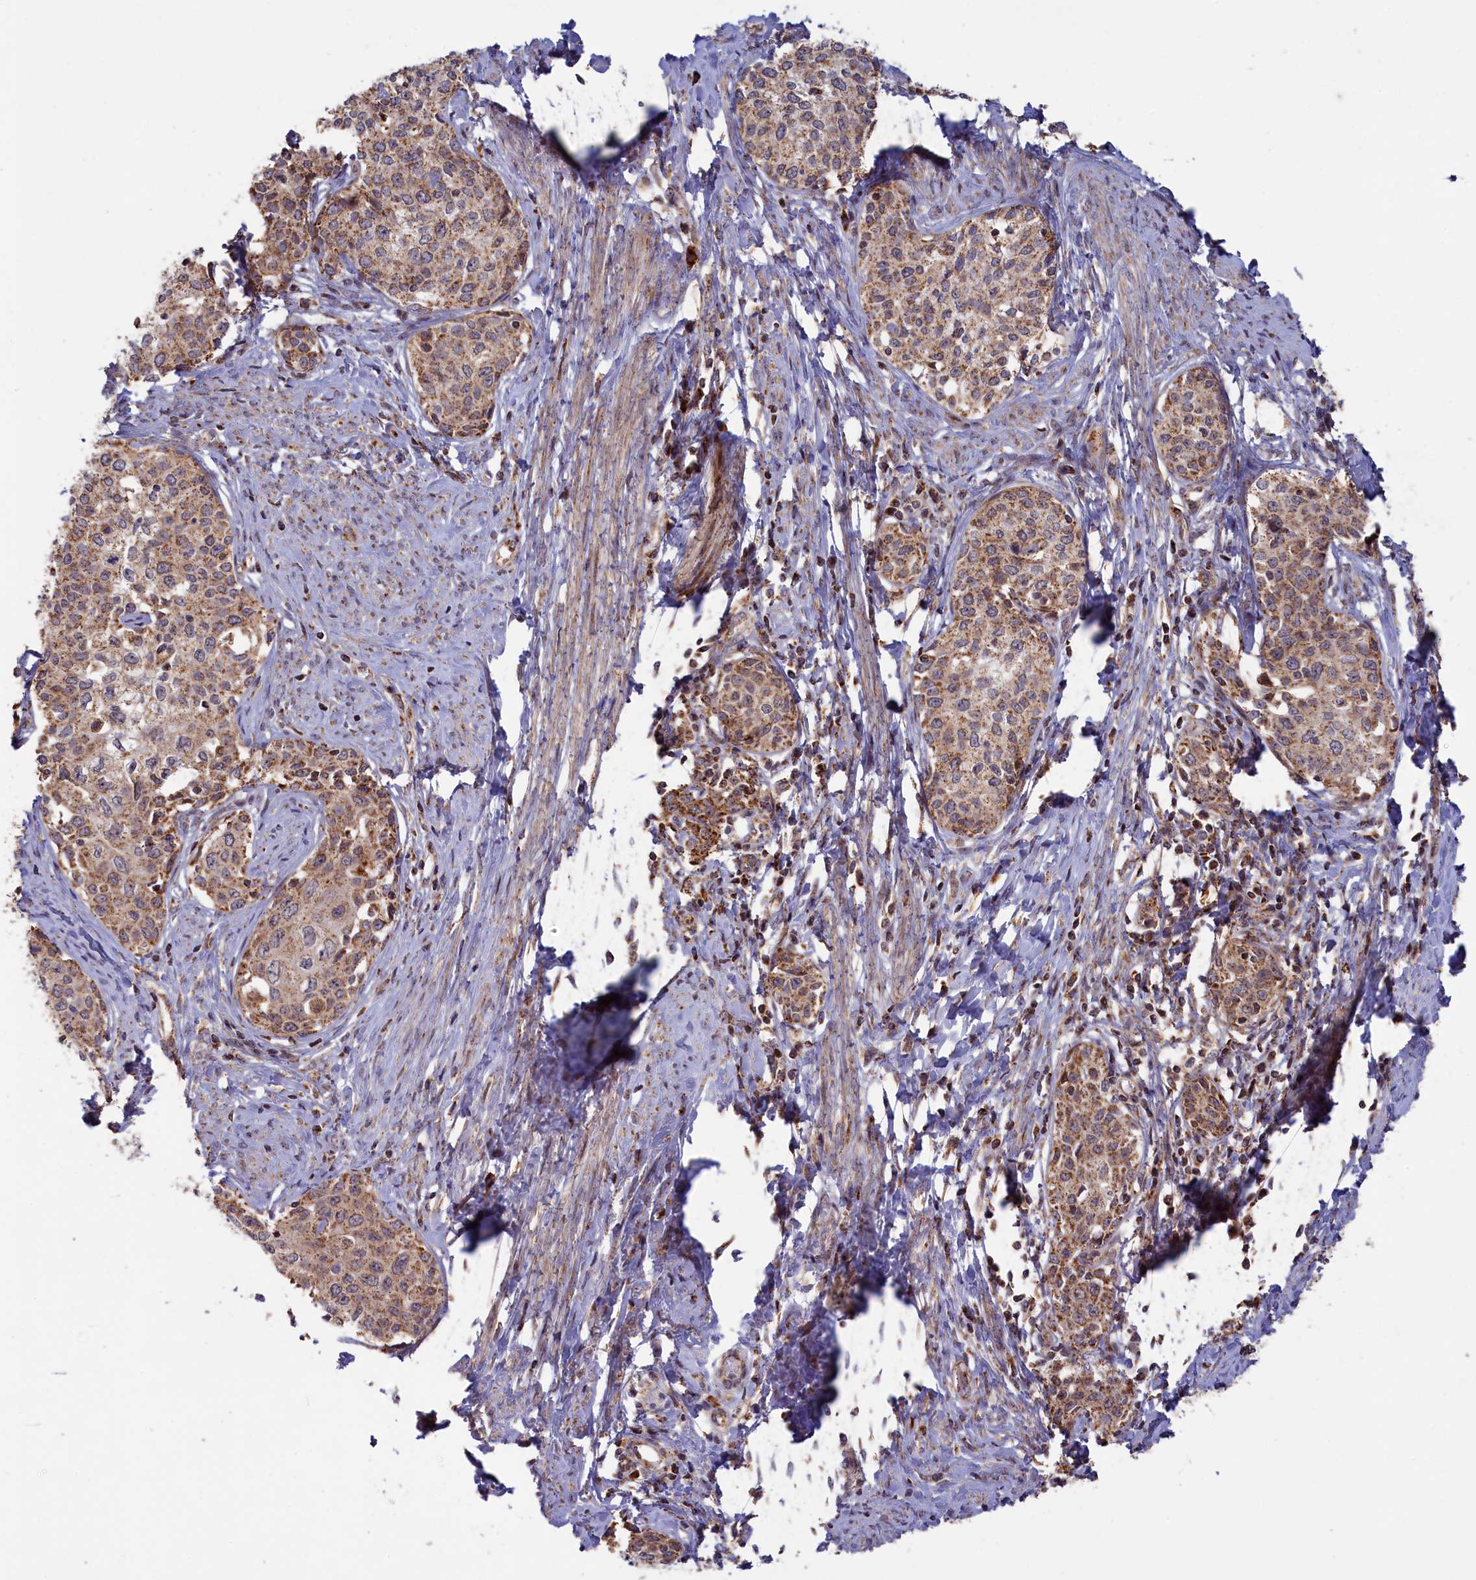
{"staining": {"intensity": "moderate", "quantity": ">75%", "location": "cytoplasmic/membranous"}, "tissue": "cervical cancer", "cell_type": "Tumor cells", "image_type": "cancer", "snomed": [{"axis": "morphology", "description": "Squamous cell carcinoma, NOS"}, {"axis": "morphology", "description": "Adenocarcinoma, NOS"}, {"axis": "topography", "description": "Cervix"}], "caption": "Immunohistochemical staining of human cervical cancer (adenocarcinoma) reveals medium levels of moderate cytoplasmic/membranous protein staining in approximately >75% of tumor cells. (DAB (3,3'-diaminobenzidine) = brown stain, brightfield microscopy at high magnification).", "gene": "DUS3L", "patient": {"sex": "female", "age": 52}}